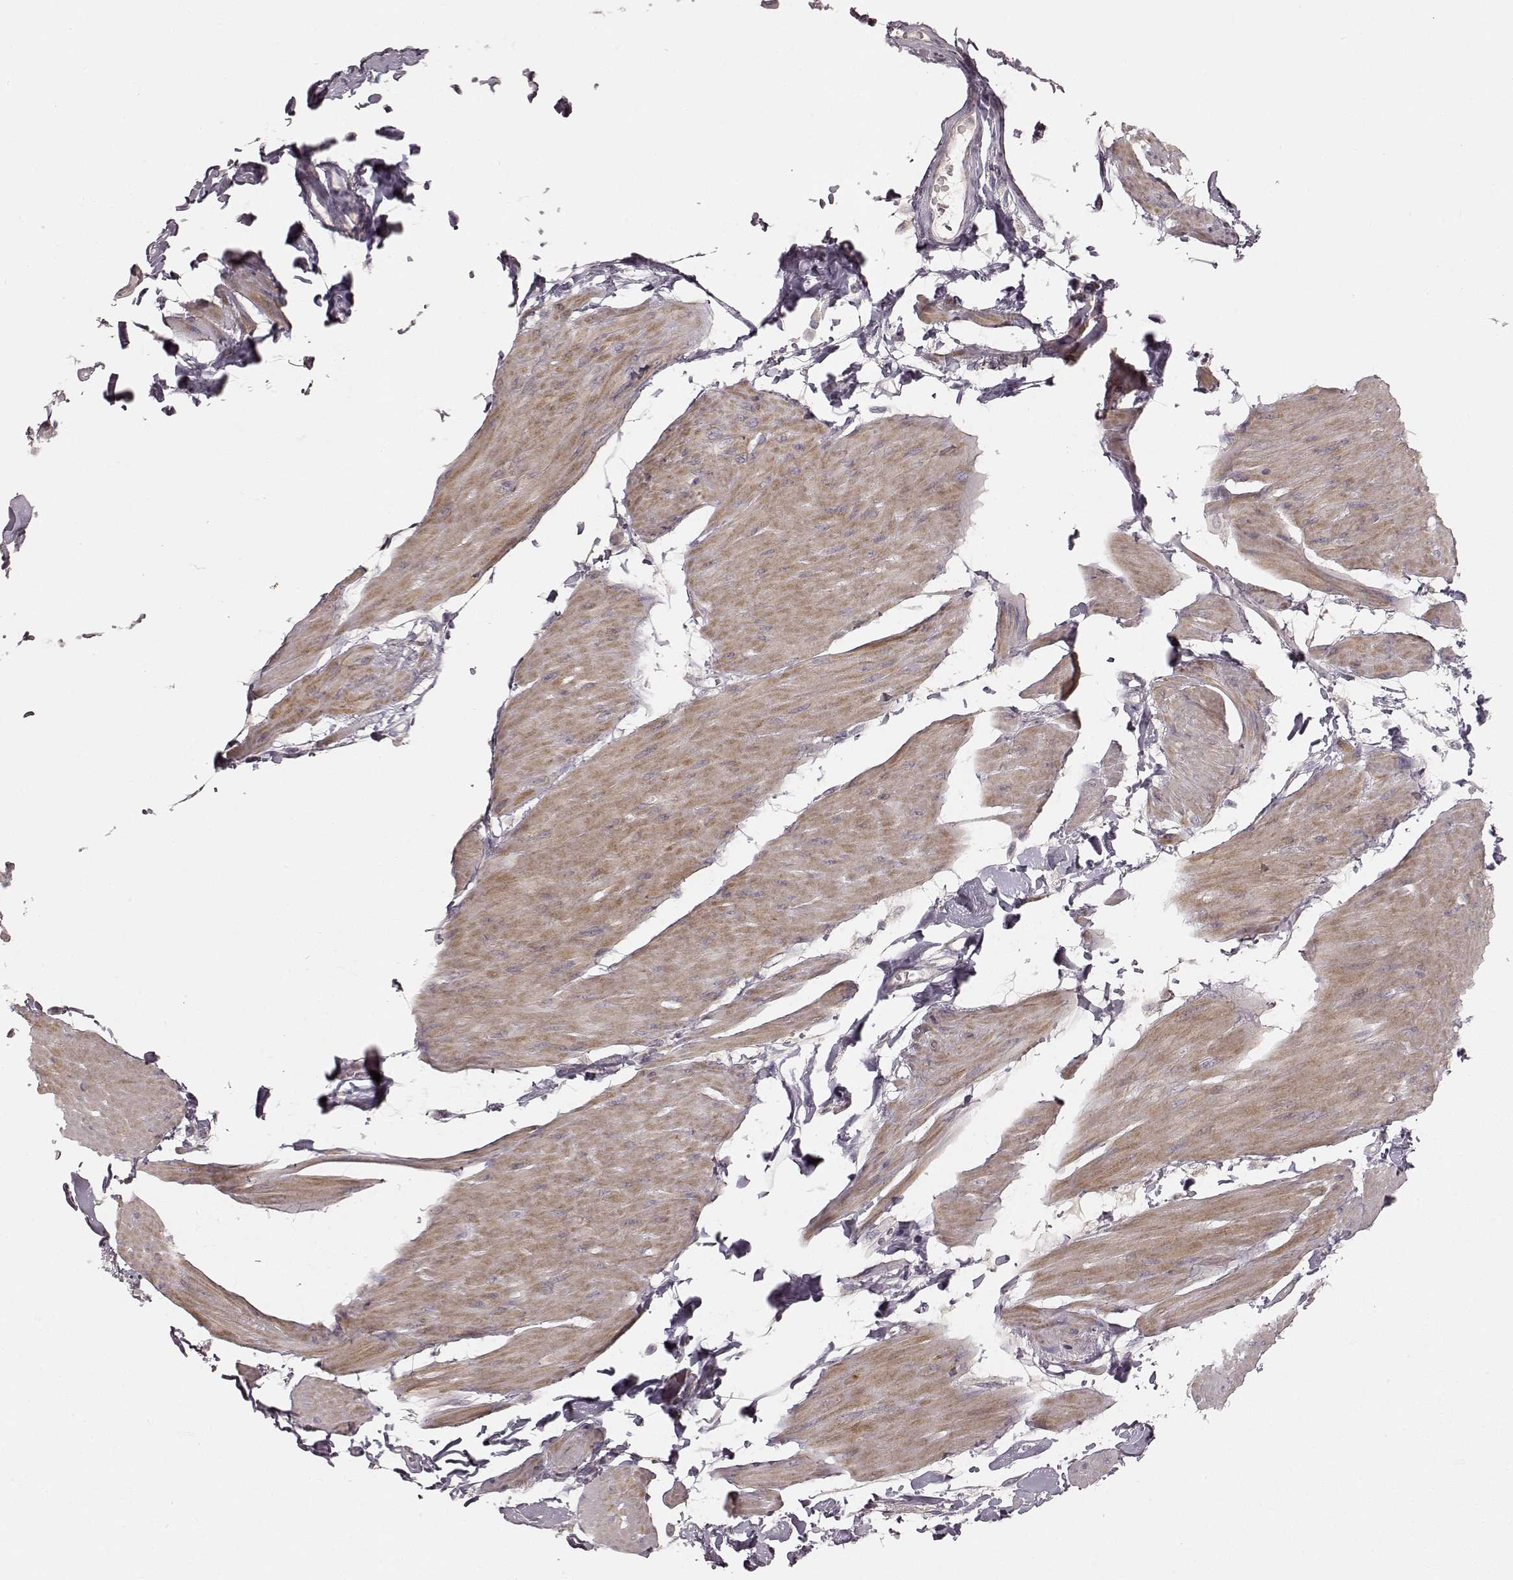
{"staining": {"intensity": "weak", "quantity": "25%-75%", "location": "cytoplasmic/membranous"}, "tissue": "smooth muscle", "cell_type": "Smooth muscle cells", "image_type": "normal", "snomed": [{"axis": "morphology", "description": "Normal tissue, NOS"}, {"axis": "topography", "description": "Adipose tissue"}, {"axis": "topography", "description": "Smooth muscle"}, {"axis": "topography", "description": "Peripheral nerve tissue"}], "caption": "Immunohistochemical staining of benign human smooth muscle shows low levels of weak cytoplasmic/membranous staining in about 25%-75% of smooth muscle cells.", "gene": "KCNJ9", "patient": {"sex": "male", "age": 83}}